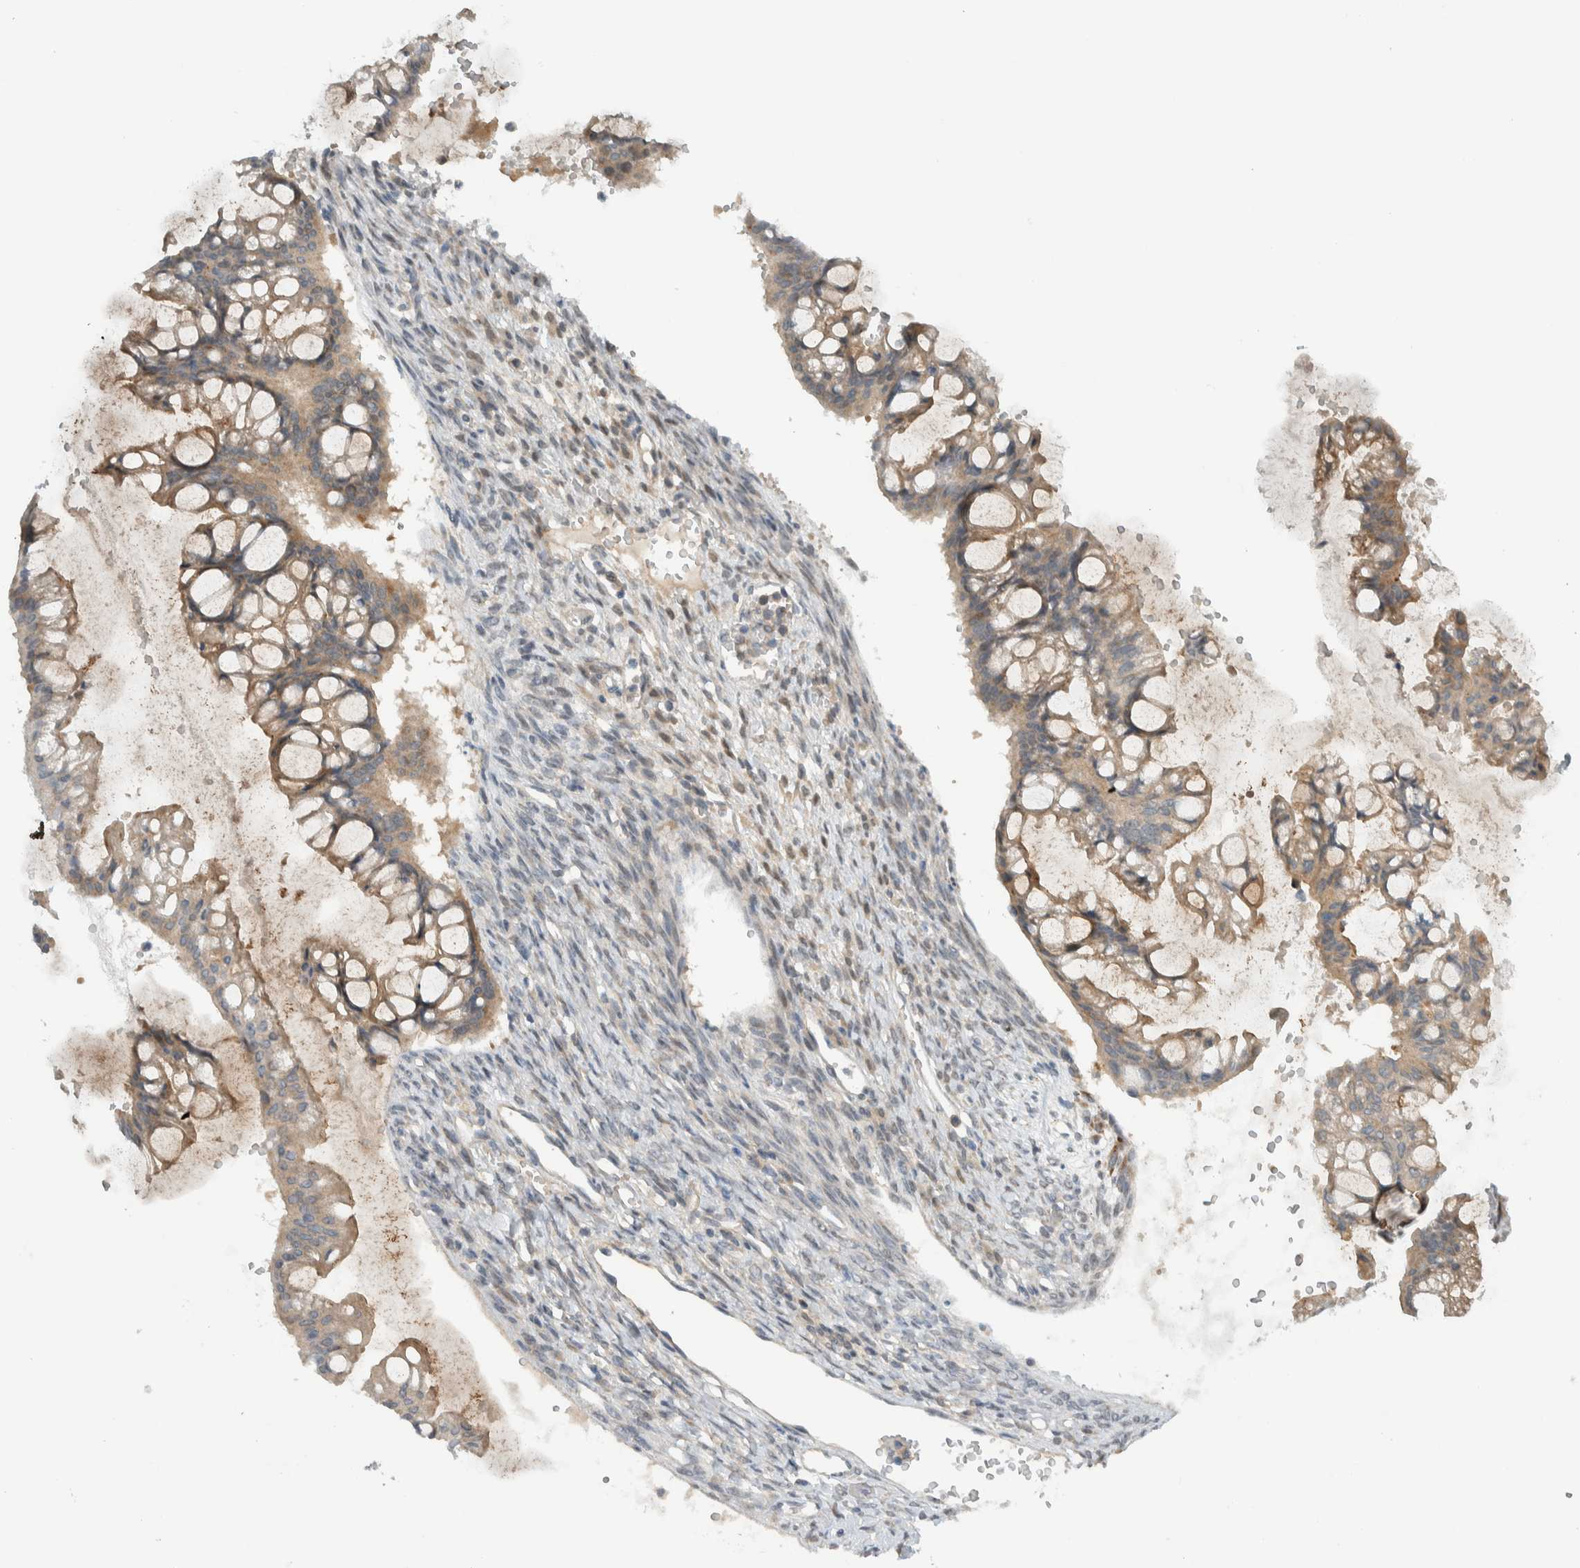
{"staining": {"intensity": "weak", "quantity": ">75%", "location": "cytoplasmic/membranous"}, "tissue": "ovarian cancer", "cell_type": "Tumor cells", "image_type": "cancer", "snomed": [{"axis": "morphology", "description": "Cystadenocarcinoma, mucinous, NOS"}, {"axis": "topography", "description": "Ovary"}], "caption": "Immunohistochemistry (IHC) (DAB (3,3'-diaminobenzidine)) staining of human ovarian mucinous cystadenocarcinoma shows weak cytoplasmic/membranous protein staining in about >75% of tumor cells. The staining was performed using DAB (3,3'-diaminobenzidine) to visualize the protein expression in brown, while the nuclei were stained in blue with hematoxylin (Magnification: 20x).", "gene": "MPRIP", "patient": {"sex": "female", "age": 73}}